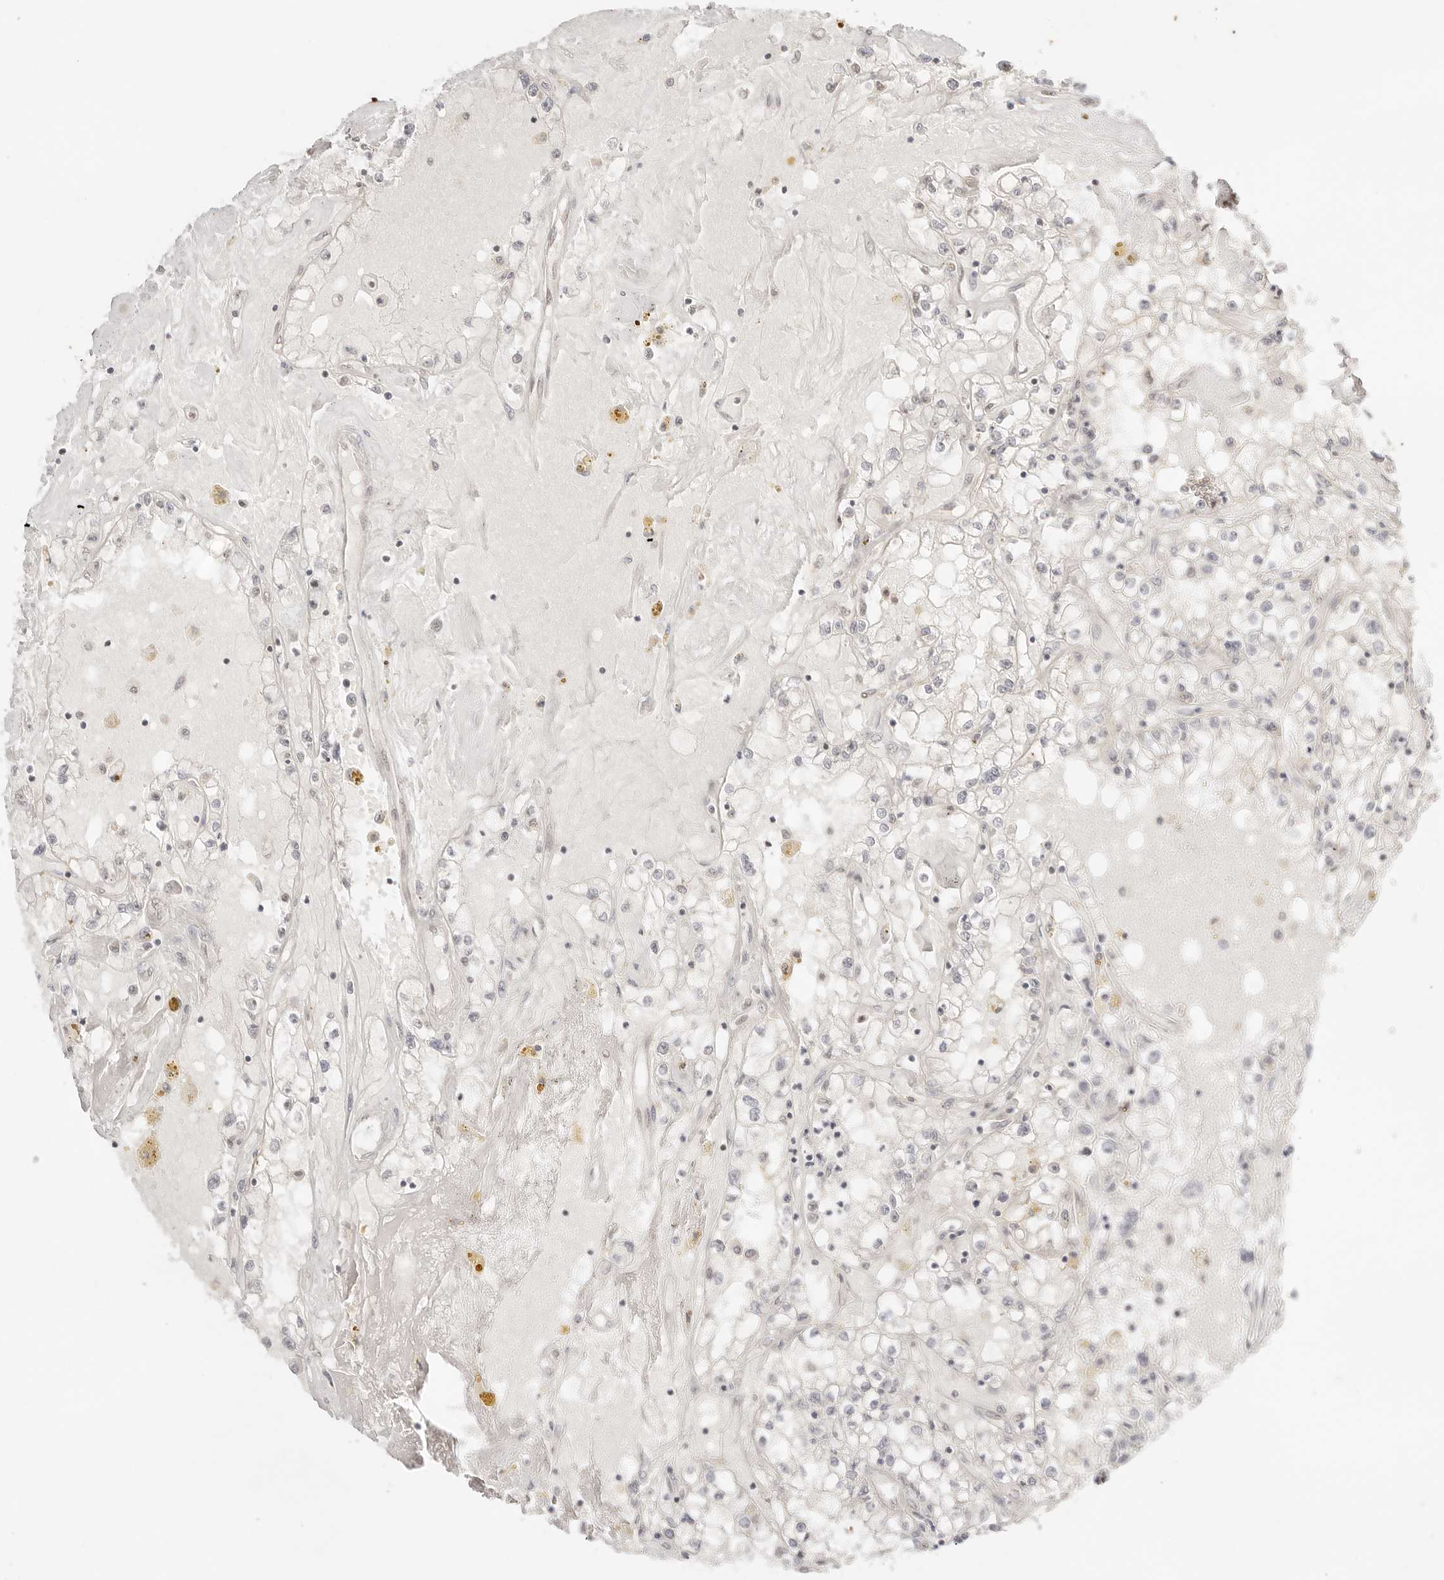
{"staining": {"intensity": "negative", "quantity": "none", "location": "none"}, "tissue": "renal cancer", "cell_type": "Tumor cells", "image_type": "cancer", "snomed": [{"axis": "morphology", "description": "Adenocarcinoma, NOS"}, {"axis": "topography", "description": "Kidney"}], "caption": "Immunohistochemistry (IHC) micrograph of neoplastic tissue: renal adenocarcinoma stained with DAB (3,3'-diaminobenzidine) demonstrates no significant protein expression in tumor cells.", "gene": "GTF2E2", "patient": {"sex": "male", "age": 56}}